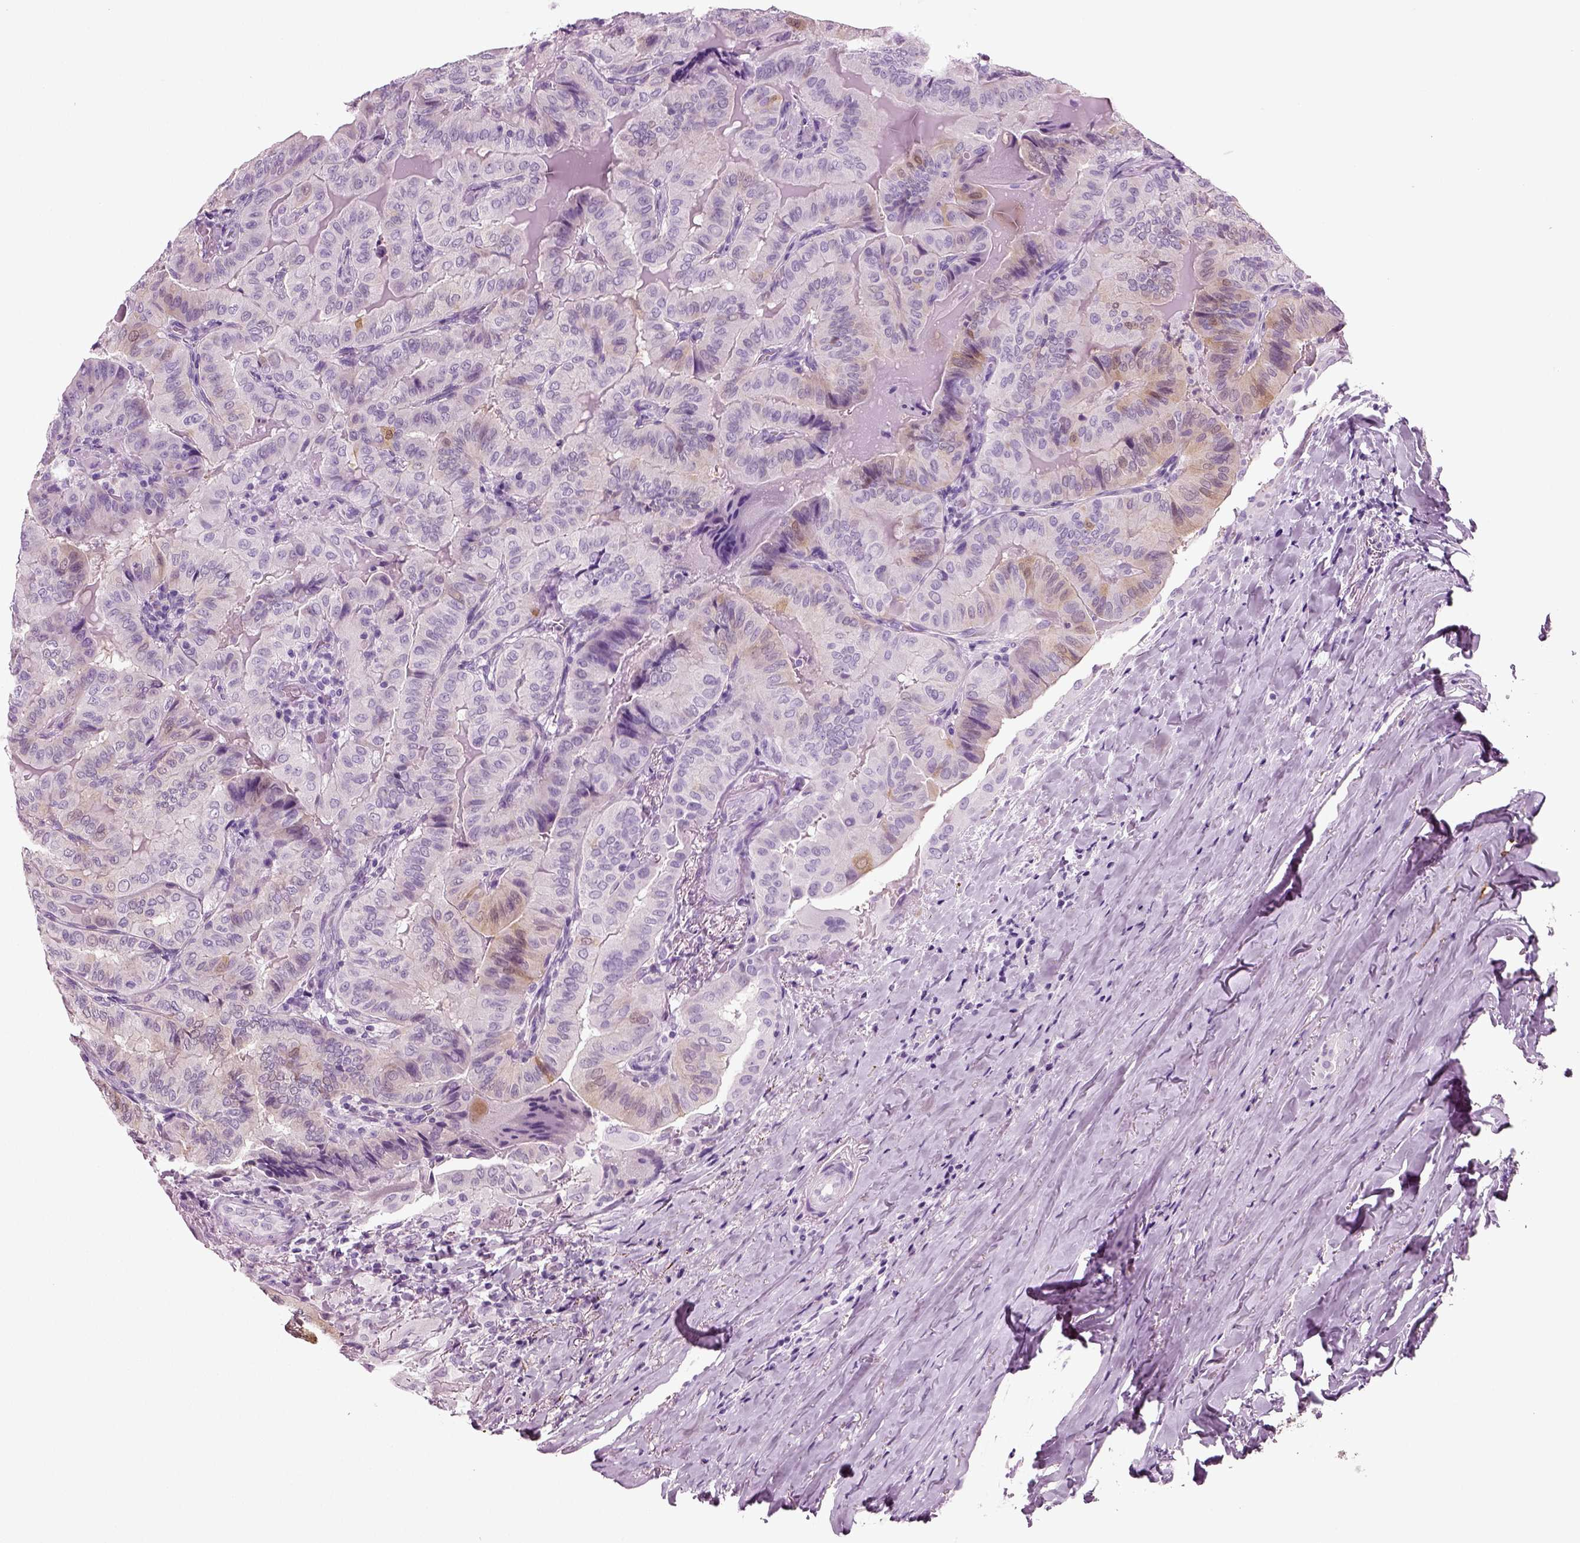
{"staining": {"intensity": "moderate", "quantity": "<25%", "location": "cytoplasmic/membranous"}, "tissue": "thyroid cancer", "cell_type": "Tumor cells", "image_type": "cancer", "snomed": [{"axis": "morphology", "description": "Papillary adenocarcinoma, NOS"}, {"axis": "topography", "description": "Thyroid gland"}], "caption": "DAB immunohistochemical staining of thyroid papillary adenocarcinoma displays moderate cytoplasmic/membranous protein positivity in approximately <25% of tumor cells. The protein of interest is stained brown, and the nuclei are stained in blue (DAB IHC with brightfield microscopy, high magnification).", "gene": "CRABP1", "patient": {"sex": "female", "age": 68}}